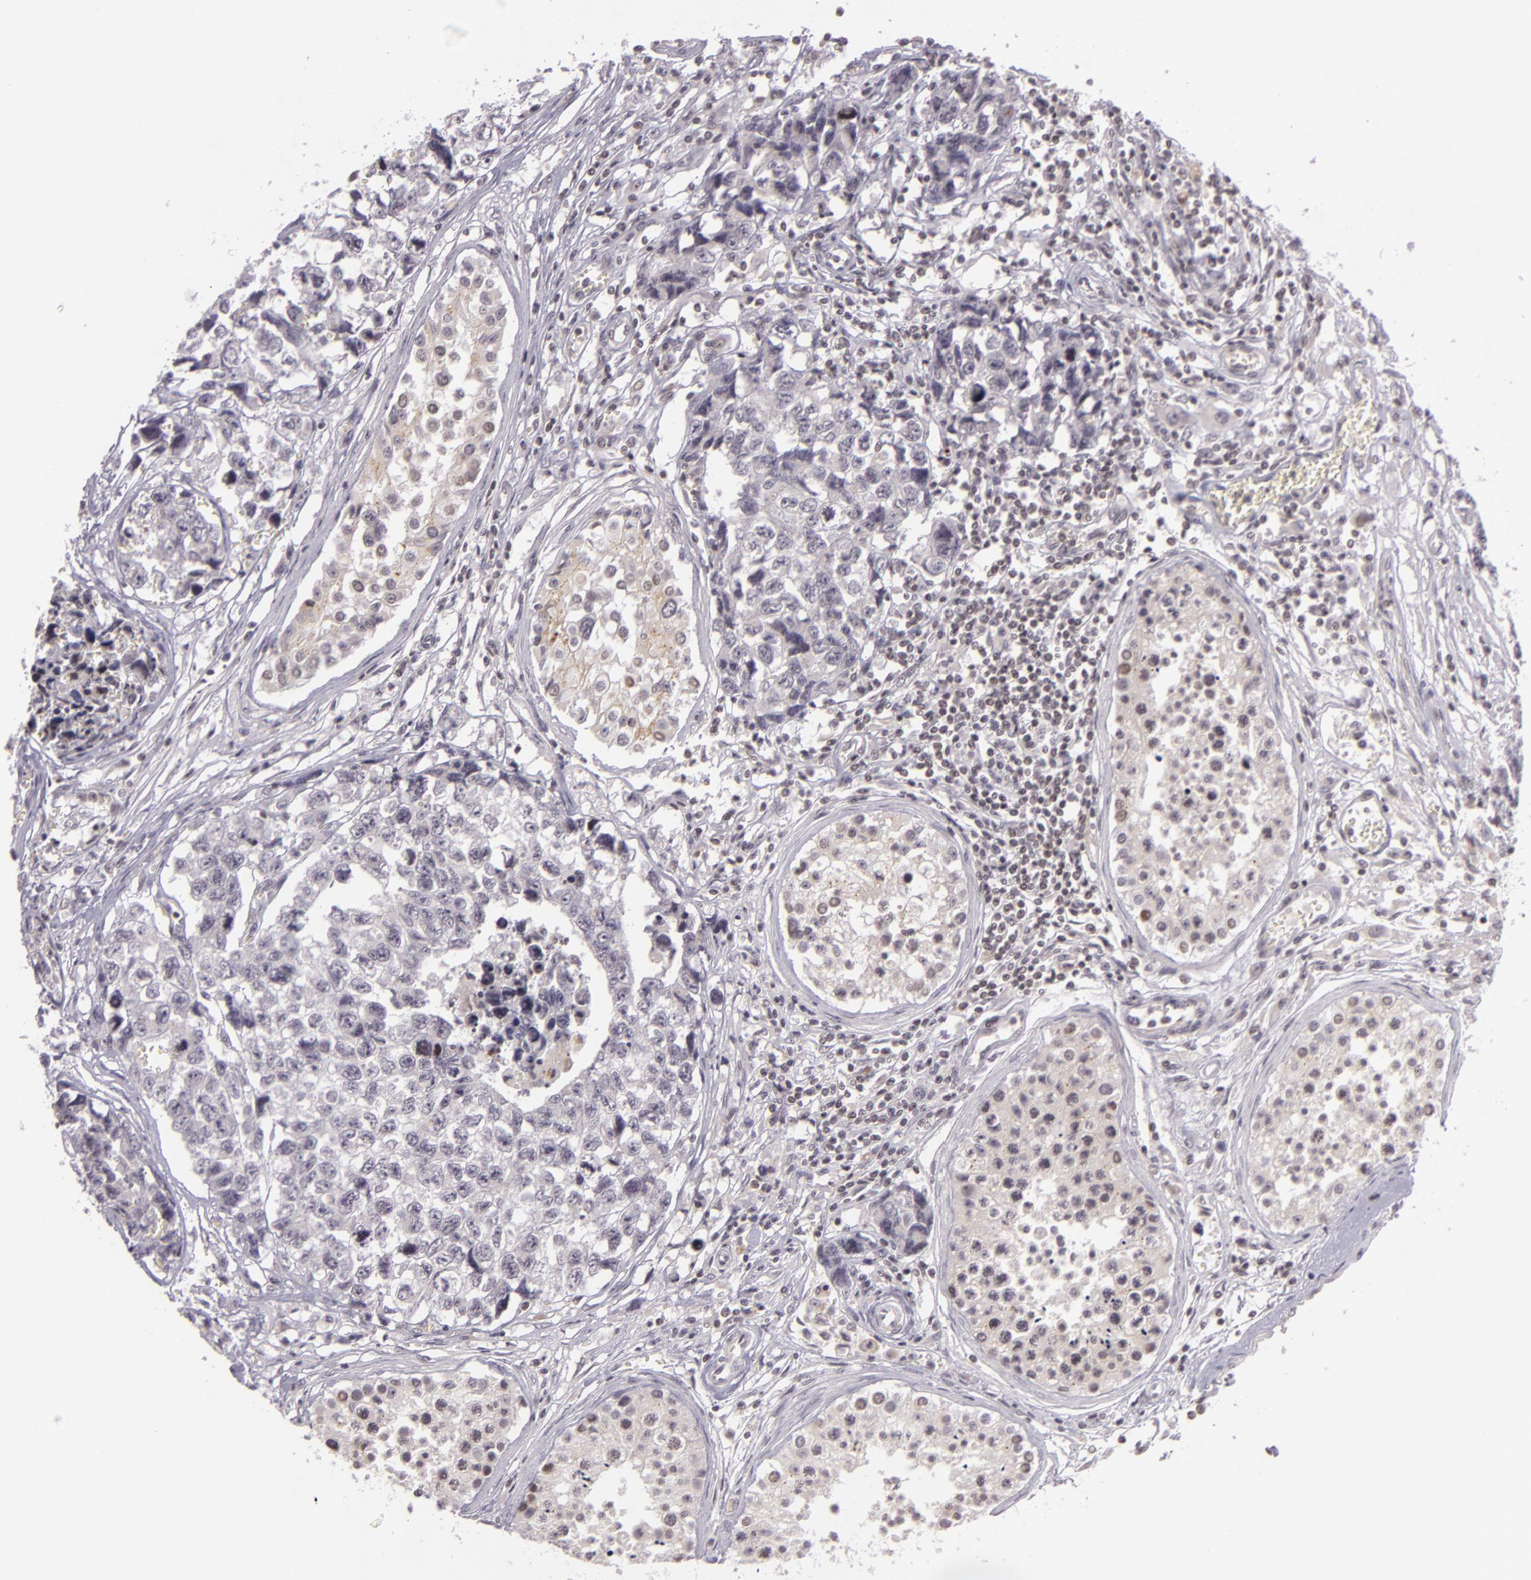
{"staining": {"intensity": "weak", "quantity": "<25%", "location": "cytoplasmic/membranous,nuclear"}, "tissue": "testis cancer", "cell_type": "Tumor cells", "image_type": "cancer", "snomed": [{"axis": "morphology", "description": "Carcinoma, Embryonal, NOS"}, {"axis": "topography", "description": "Testis"}], "caption": "This photomicrograph is of embryonal carcinoma (testis) stained with immunohistochemistry to label a protein in brown with the nuclei are counter-stained blue. There is no expression in tumor cells.", "gene": "ZFX", "patient": {"sex": "male", "age": 31}}